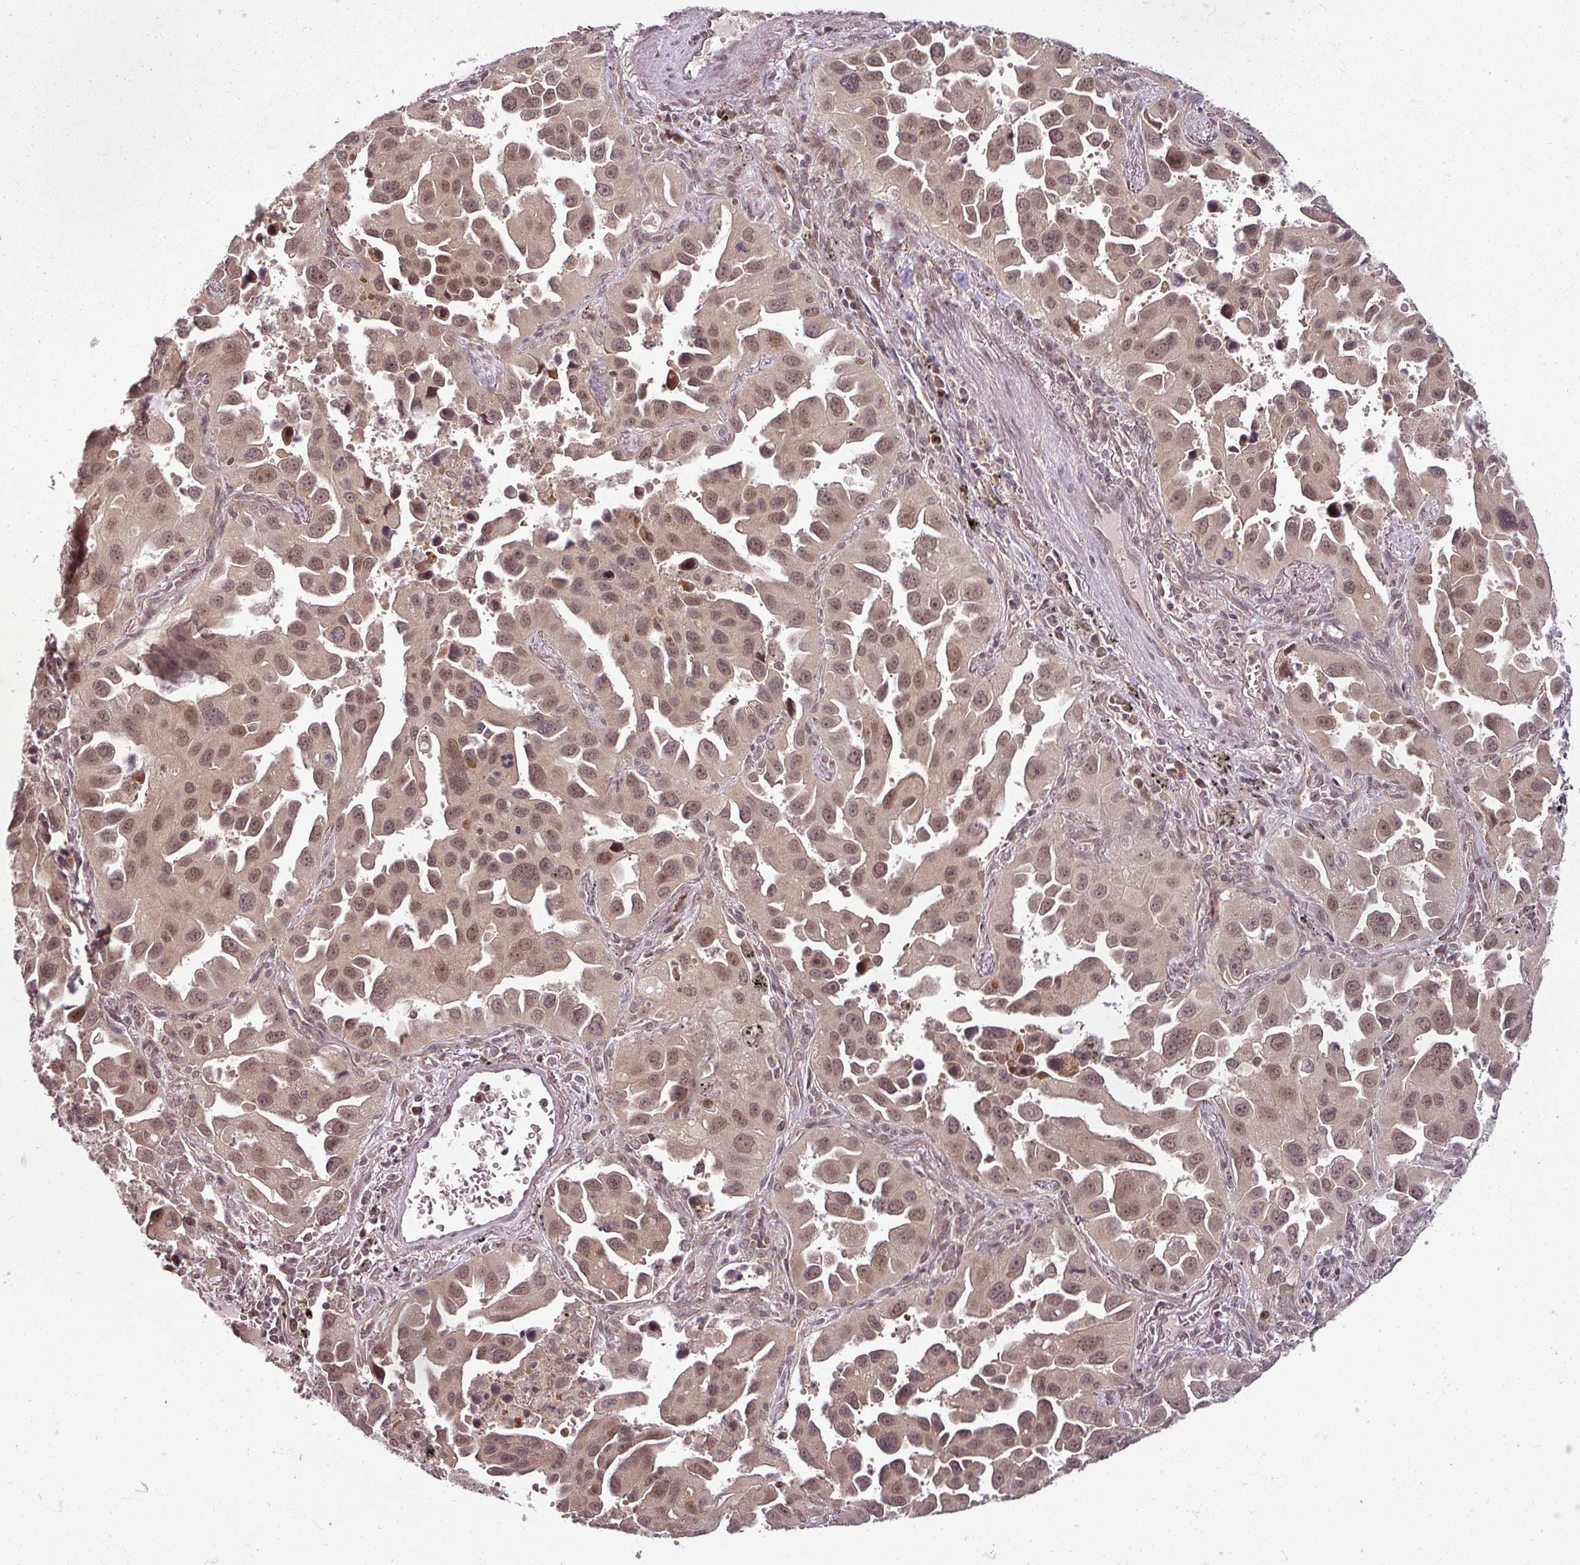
{"staining": {"intensity": "moderate", "quantity": ">75%", "location": "nuclear"}, "tissue": "lung cancer", "cell_type": "Tumor cells", "image_type": "cancer", "snomed": [{"axis": "morphology", "description": "Adenocarcinoma, NOS"}, {"axis": "topography", "description": "Lung"}], "caption": "The immunohistochemical stain highlights moderate nuclear expression in tumor cells of lung cancer tissue. Nuclei are stained in blue.", "gene": "CLIC1", "patient": {"sex": "male", "age": 66}}